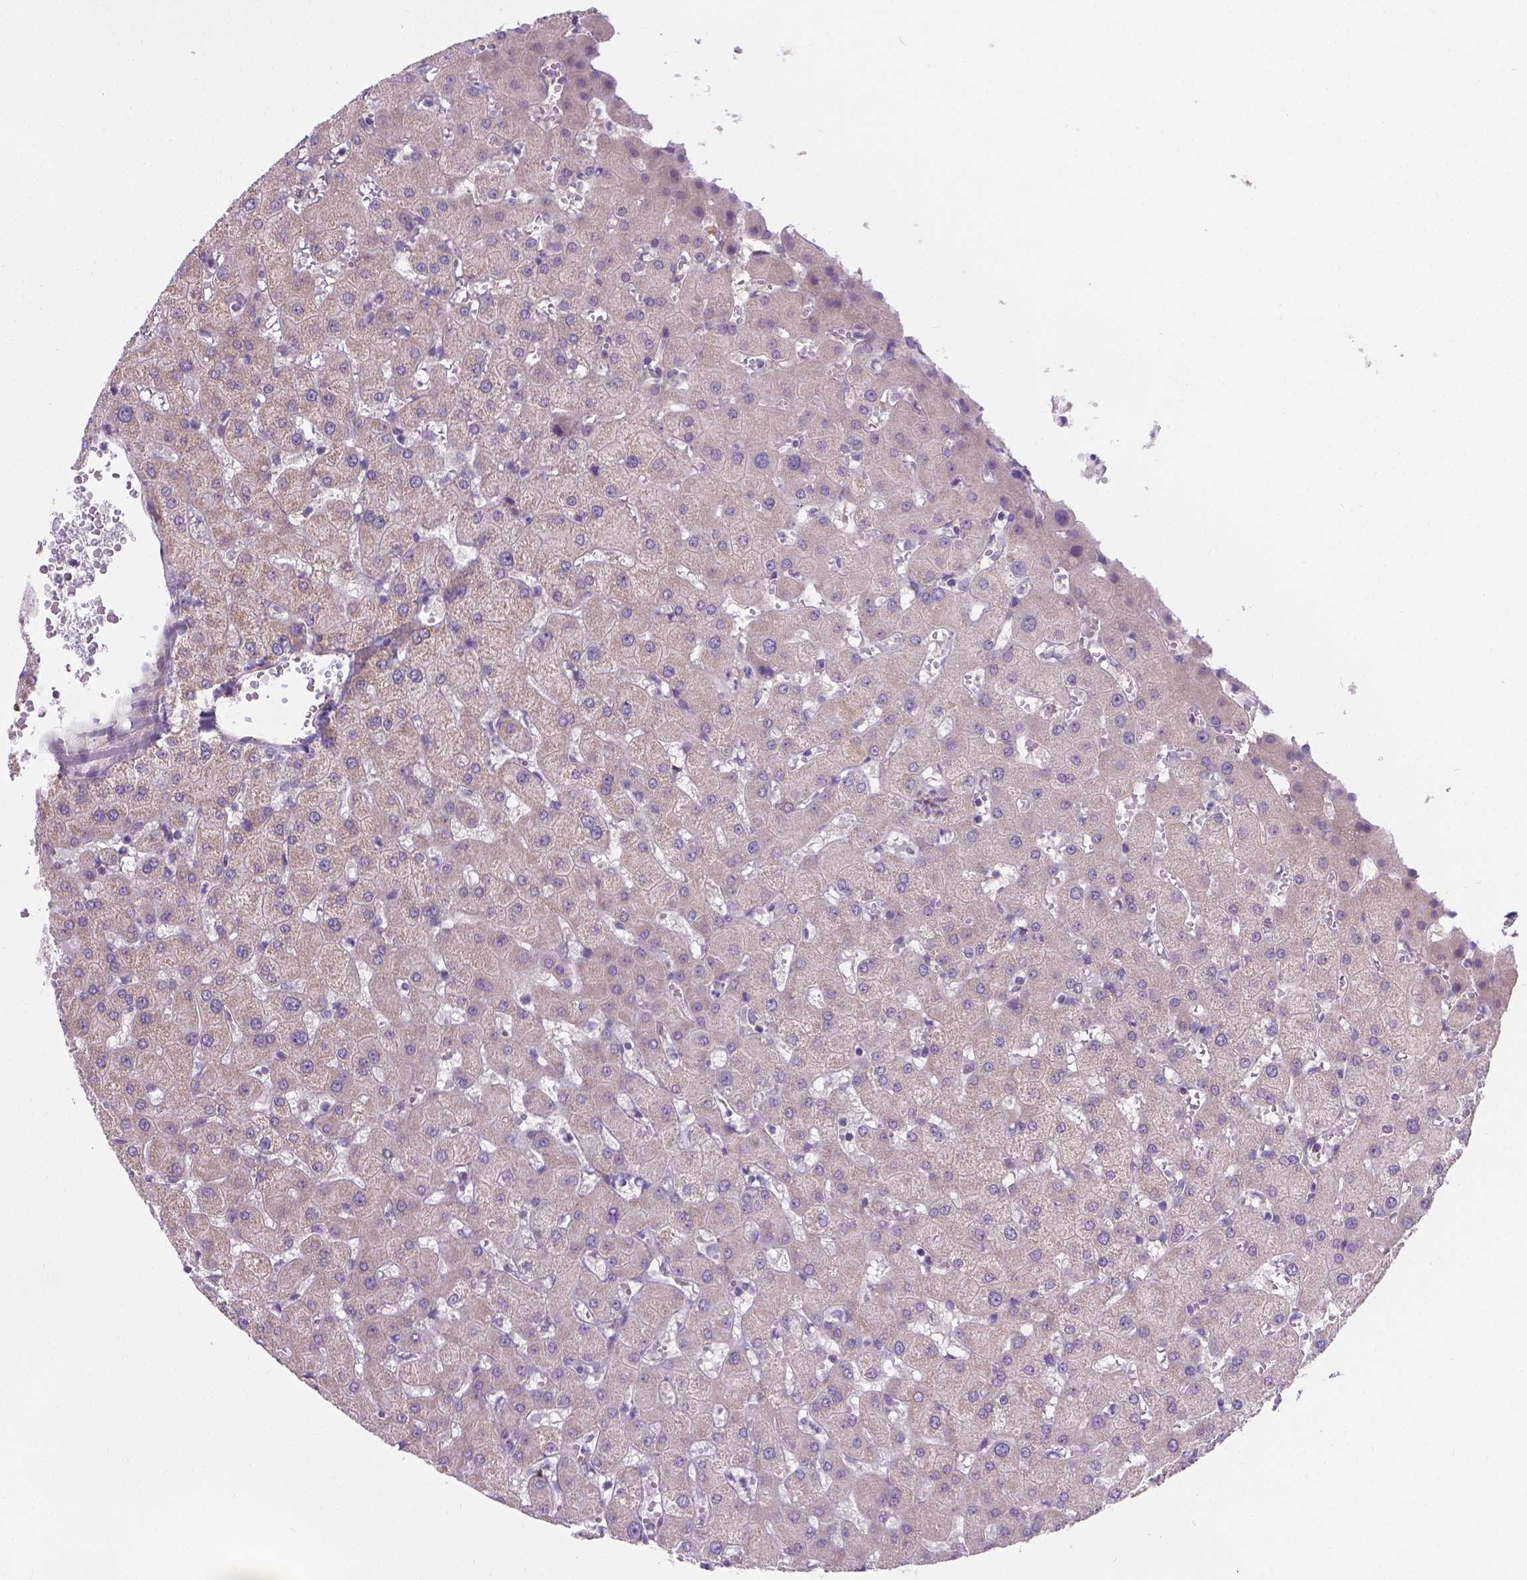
{"staining": {"intensity": "negative", "quantity": "none", "location": "none"}, "tissue": "liver", "cell_type": "Cholangiocytes", "image_type": "normal", "snomed": [{"axis": "morphology", "description": "Normal tissue, NOS"}, {"axis": "topography", "description": "Liver"}], "caption": "This is an immunohistochemistry (IHC) image of benign liver. There is no staining in cholangiocytes.", "gene": "CSPG5", "patient": {"sex": "female", "age": 63}}